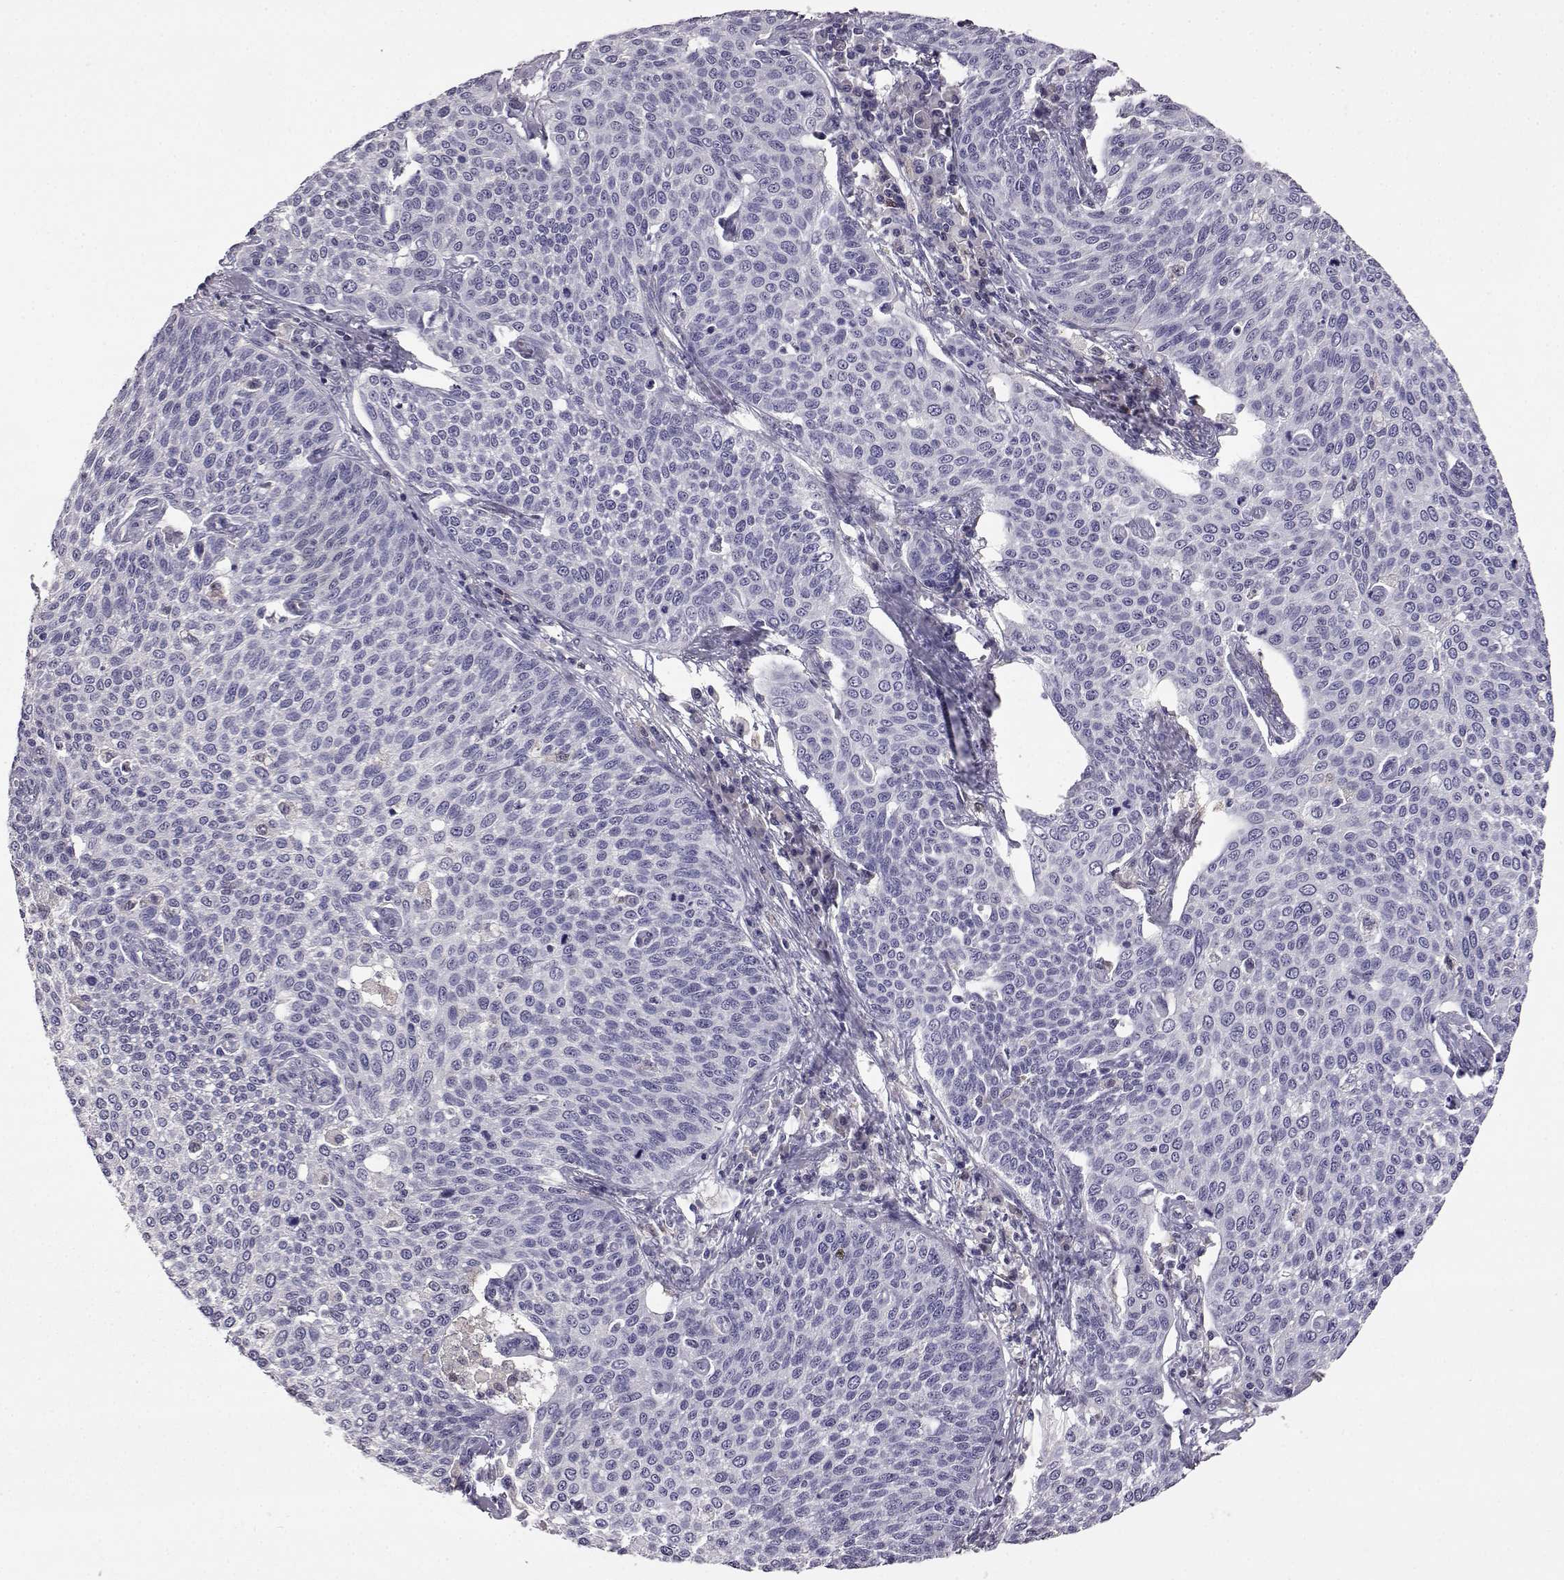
{"staining": {"intensity": "negative", "quantity": "none", "location": "none"}, "tissue": "cervical cancer", "cell_type": "Tumor cells", "image_type": "cancer", "snomed": [{"axis": "morphology", "description": "Squamous cell carcinoma, NOS"}, {"axis": "topography", "description": "Cervix"}], "caption": "Tumor cells are negative for protein expression in human cervical cancer.", "gene": "AKR1B1", "patient": {"sex": "female", "age": 34}}